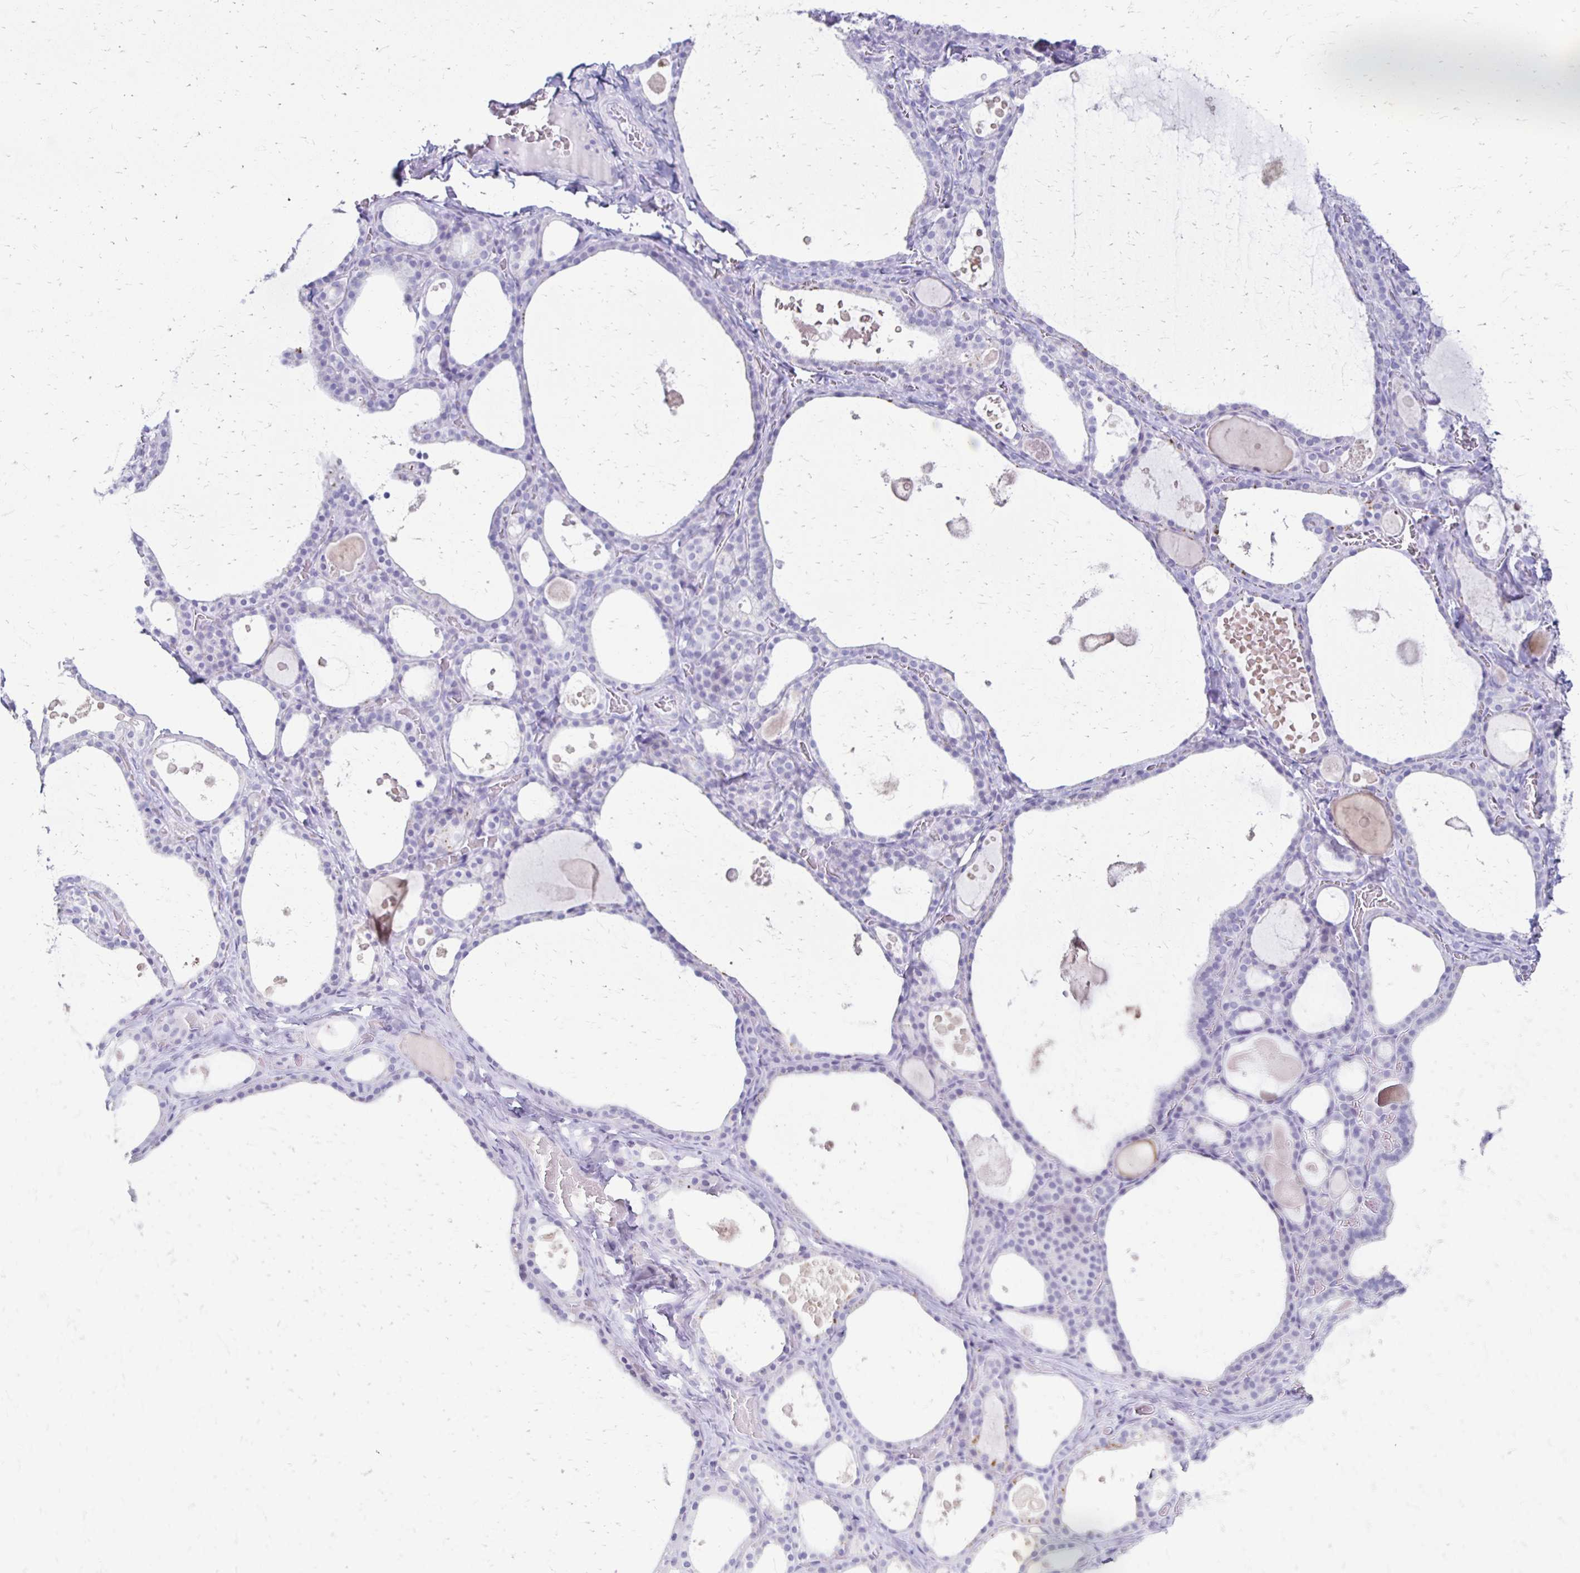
{"staining": {"intensity": "negative", "quantity": "none", "location": "none"}, "tissue": "thyroid gland", "cell_type": "Glandular cells", "image_type": "normal", "snomed": [{"axis": "morphology", "description": "Normal tissue, NOS"}, {"axis": "topography", "description": "Thyroid gland"}], "caption": "A photomicrograph of thyroid gland stained for a protein demonstrates no brown staining in glandular cells.", "gene": "RYR1", "patient": {"sex": "male", "age": 56}}